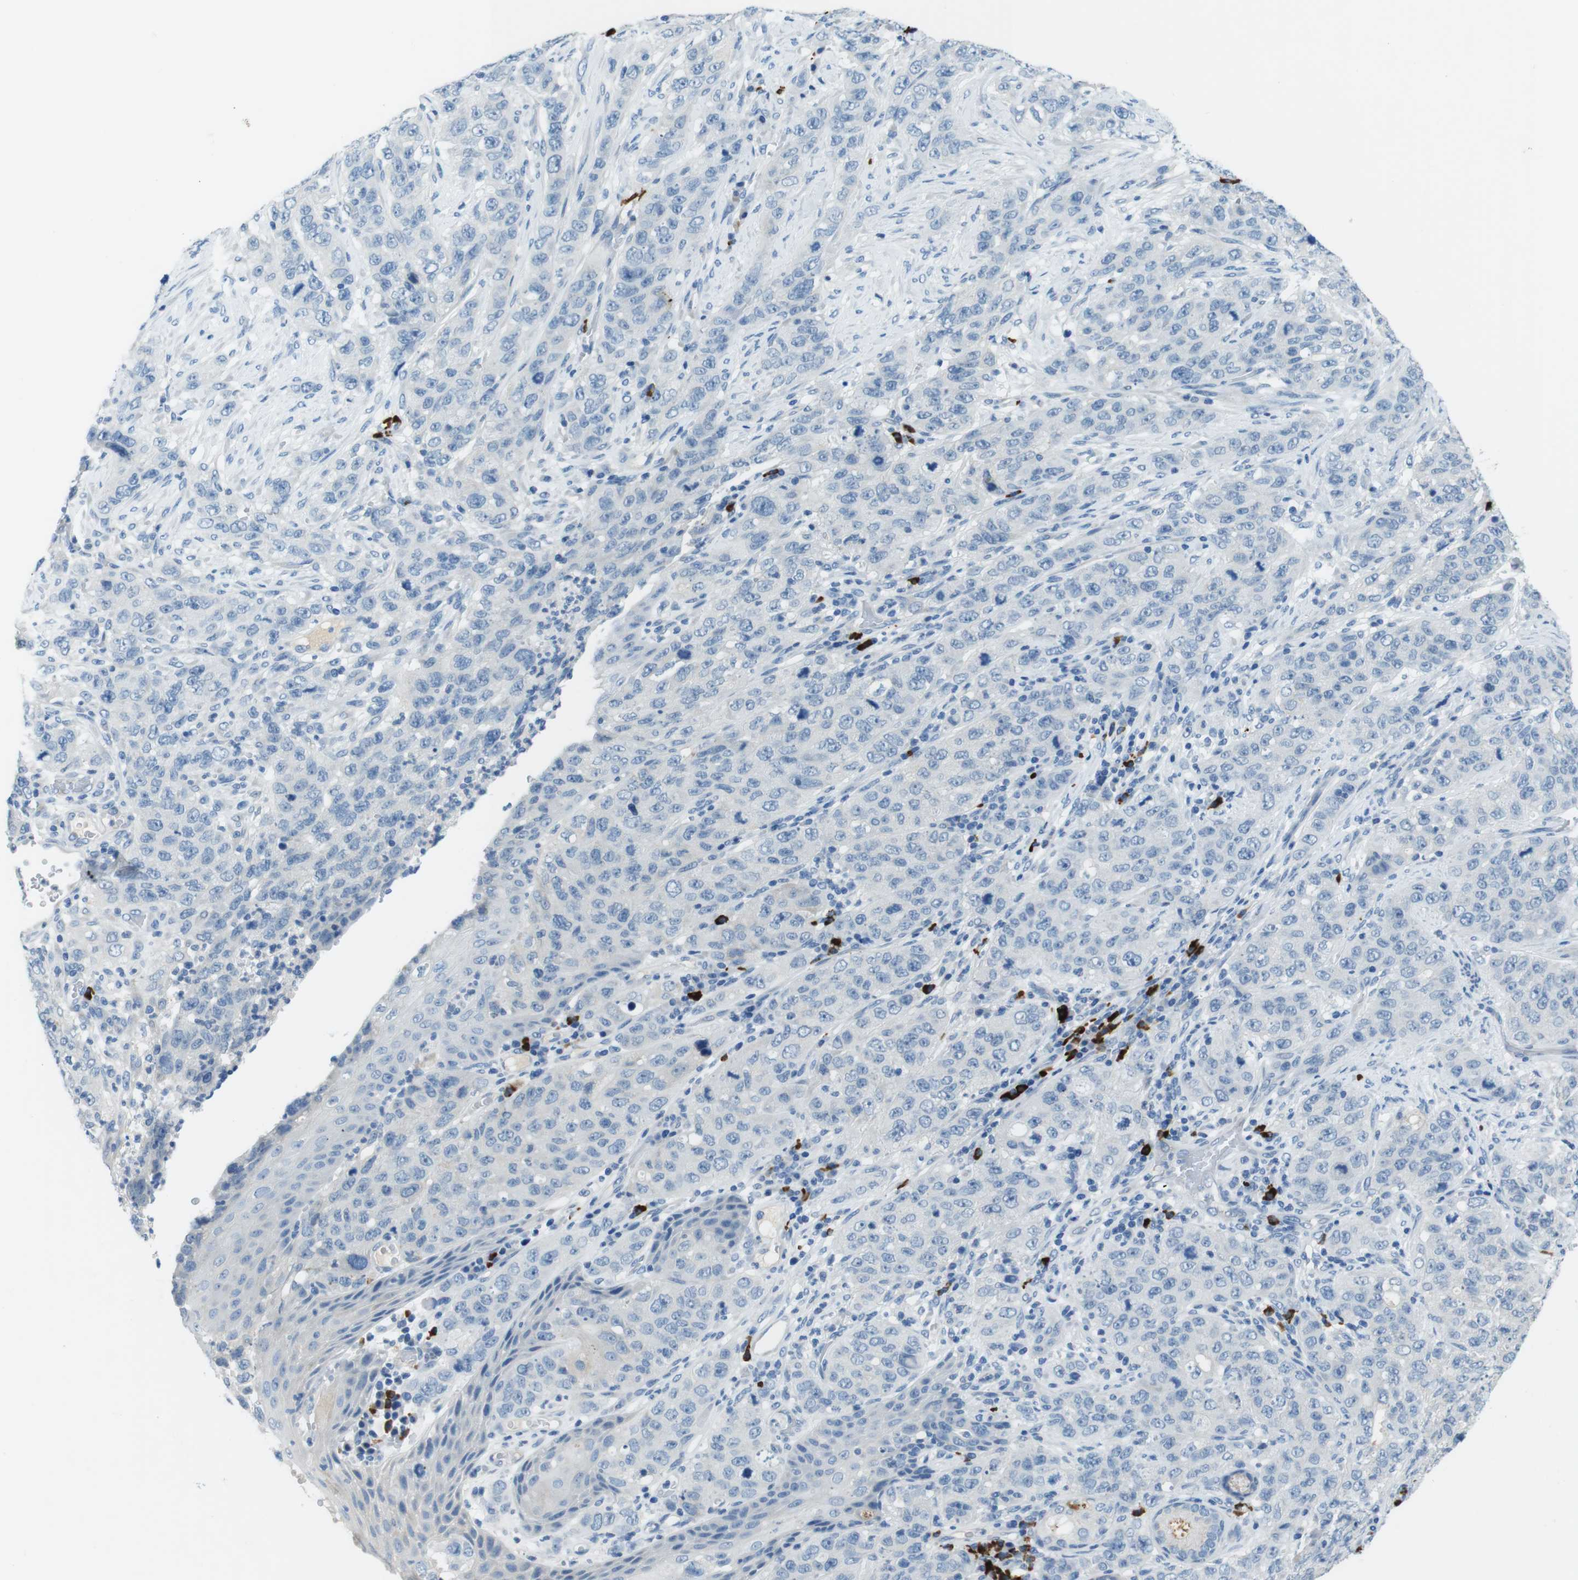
{"staining": {"intensity": "negative", "quantity": "none", "location": "none"}, "tissue": "stomach cancer", "cell_type": "Tumor cells", "image_type": "cancer", "snomed": [{"axis": "morphology", "description": "Adenocarcinoma, NOS"}, {"axis": "topography", "description": "Stomach"}], "caption": "Immunohistochemistry histopathology image of stomach cancer stained for a protein (brown), which demonstrates no staining in tumor cells. The staining is performed using DAB (3,3'-diaminobenzidine) brown chromogen with nuclei counter-stained in using hematoxylin.", "gene": "SLC35A3", "patient": {"sex": "male", "age": 48}}